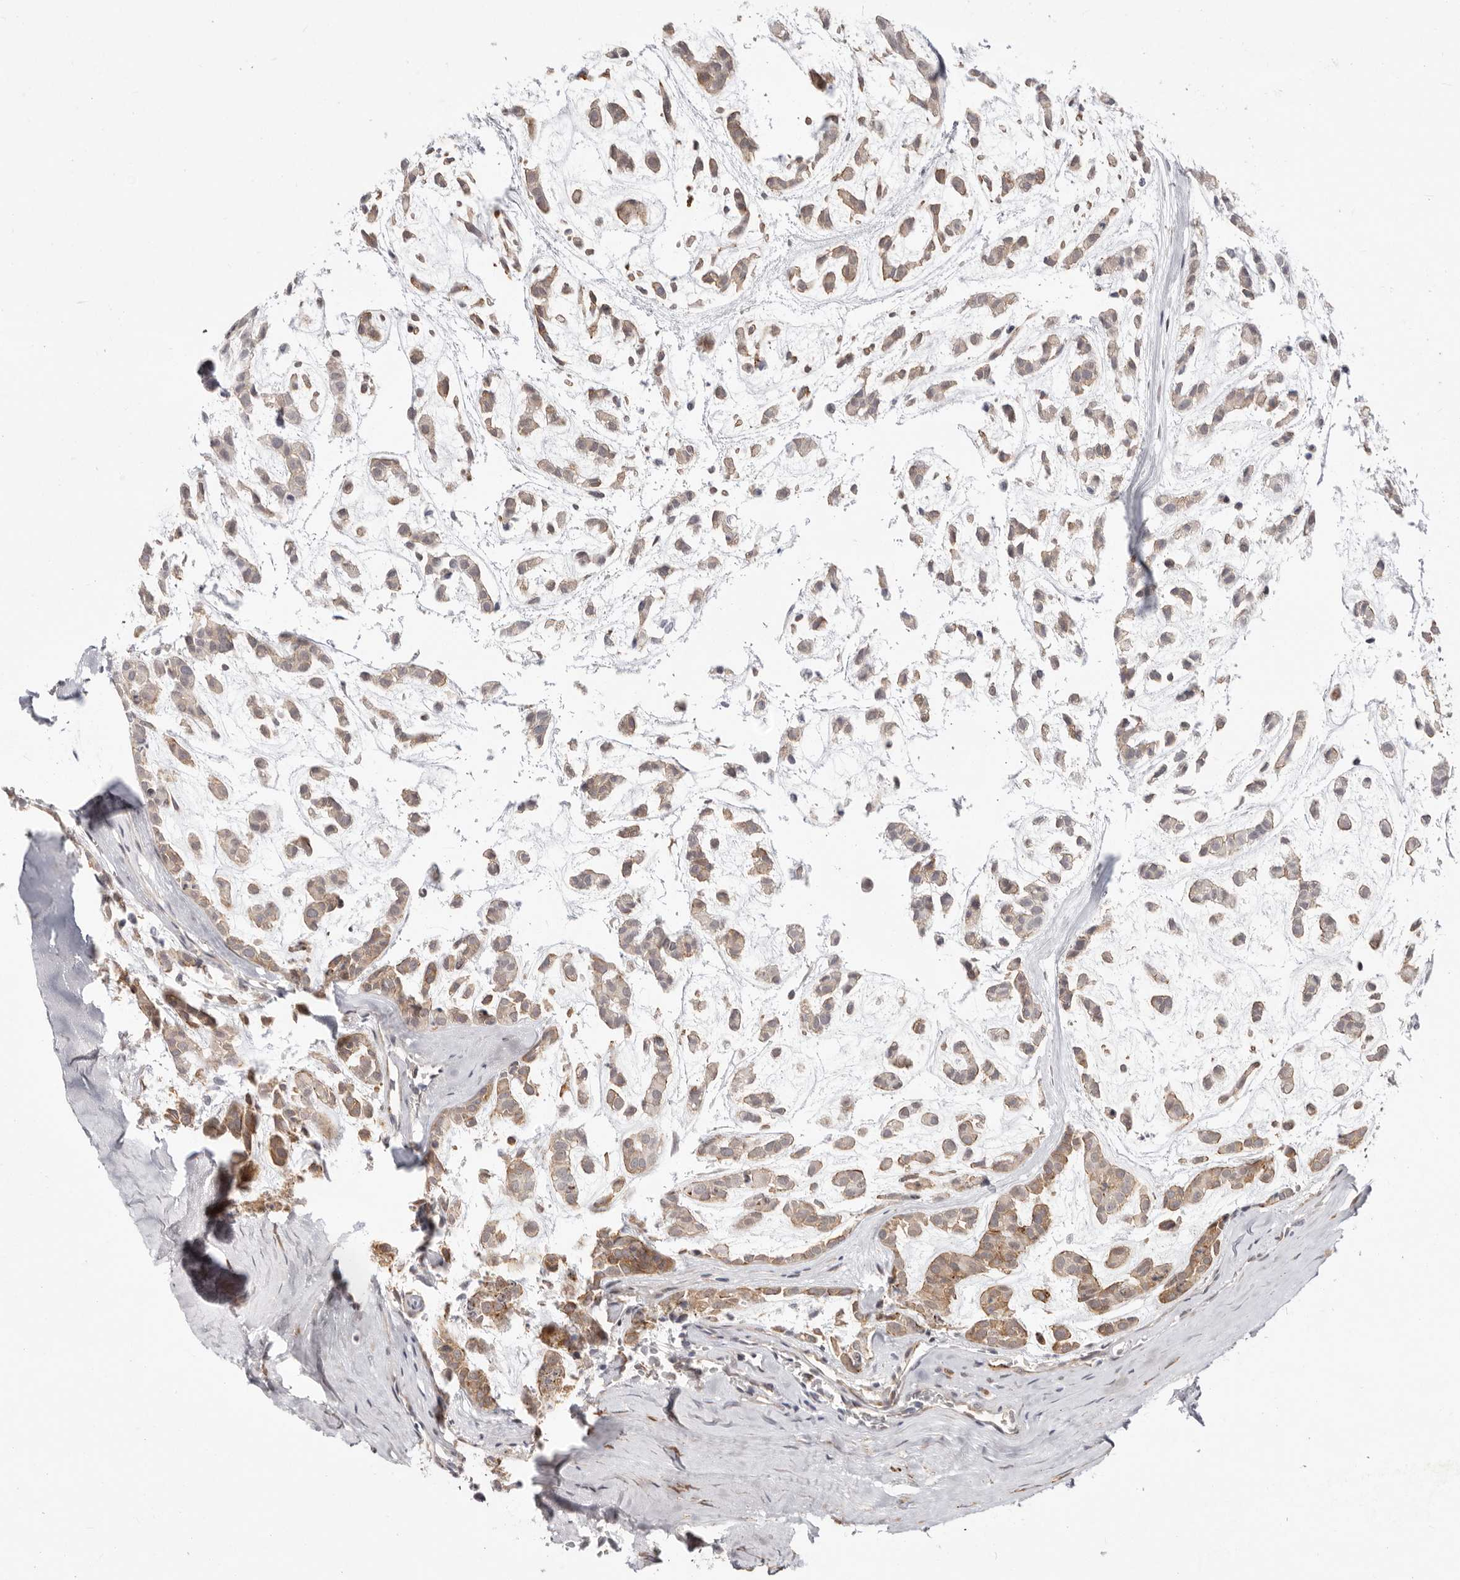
{"staining": {"intensity": "moderate", "quantity": "25%-75%", "location": "cytoplasmic/membranous"}, "tissue": "head and neck cancer", "cell_type": "Tumor cells", "image_type": "cancer", "snomed": [{"axis": "morphology", "description": "Adenocarcinoma, NOS"}, {"axis": "morphology", "description": "Adenoma, NOS"}, {"axis": "topography", "description": "Head-Neck"}], "caption": "Adenocarcinoma (head and neck) stained with IHC exhibits moderate cytoplasmic/membranous expression in about 25%-75% of tumor cells. The protein of interest is shown in brown color, while the nuclei are stained blue.", "gene": "SZT2", "patient": {"sex": "female", "age": 55}}